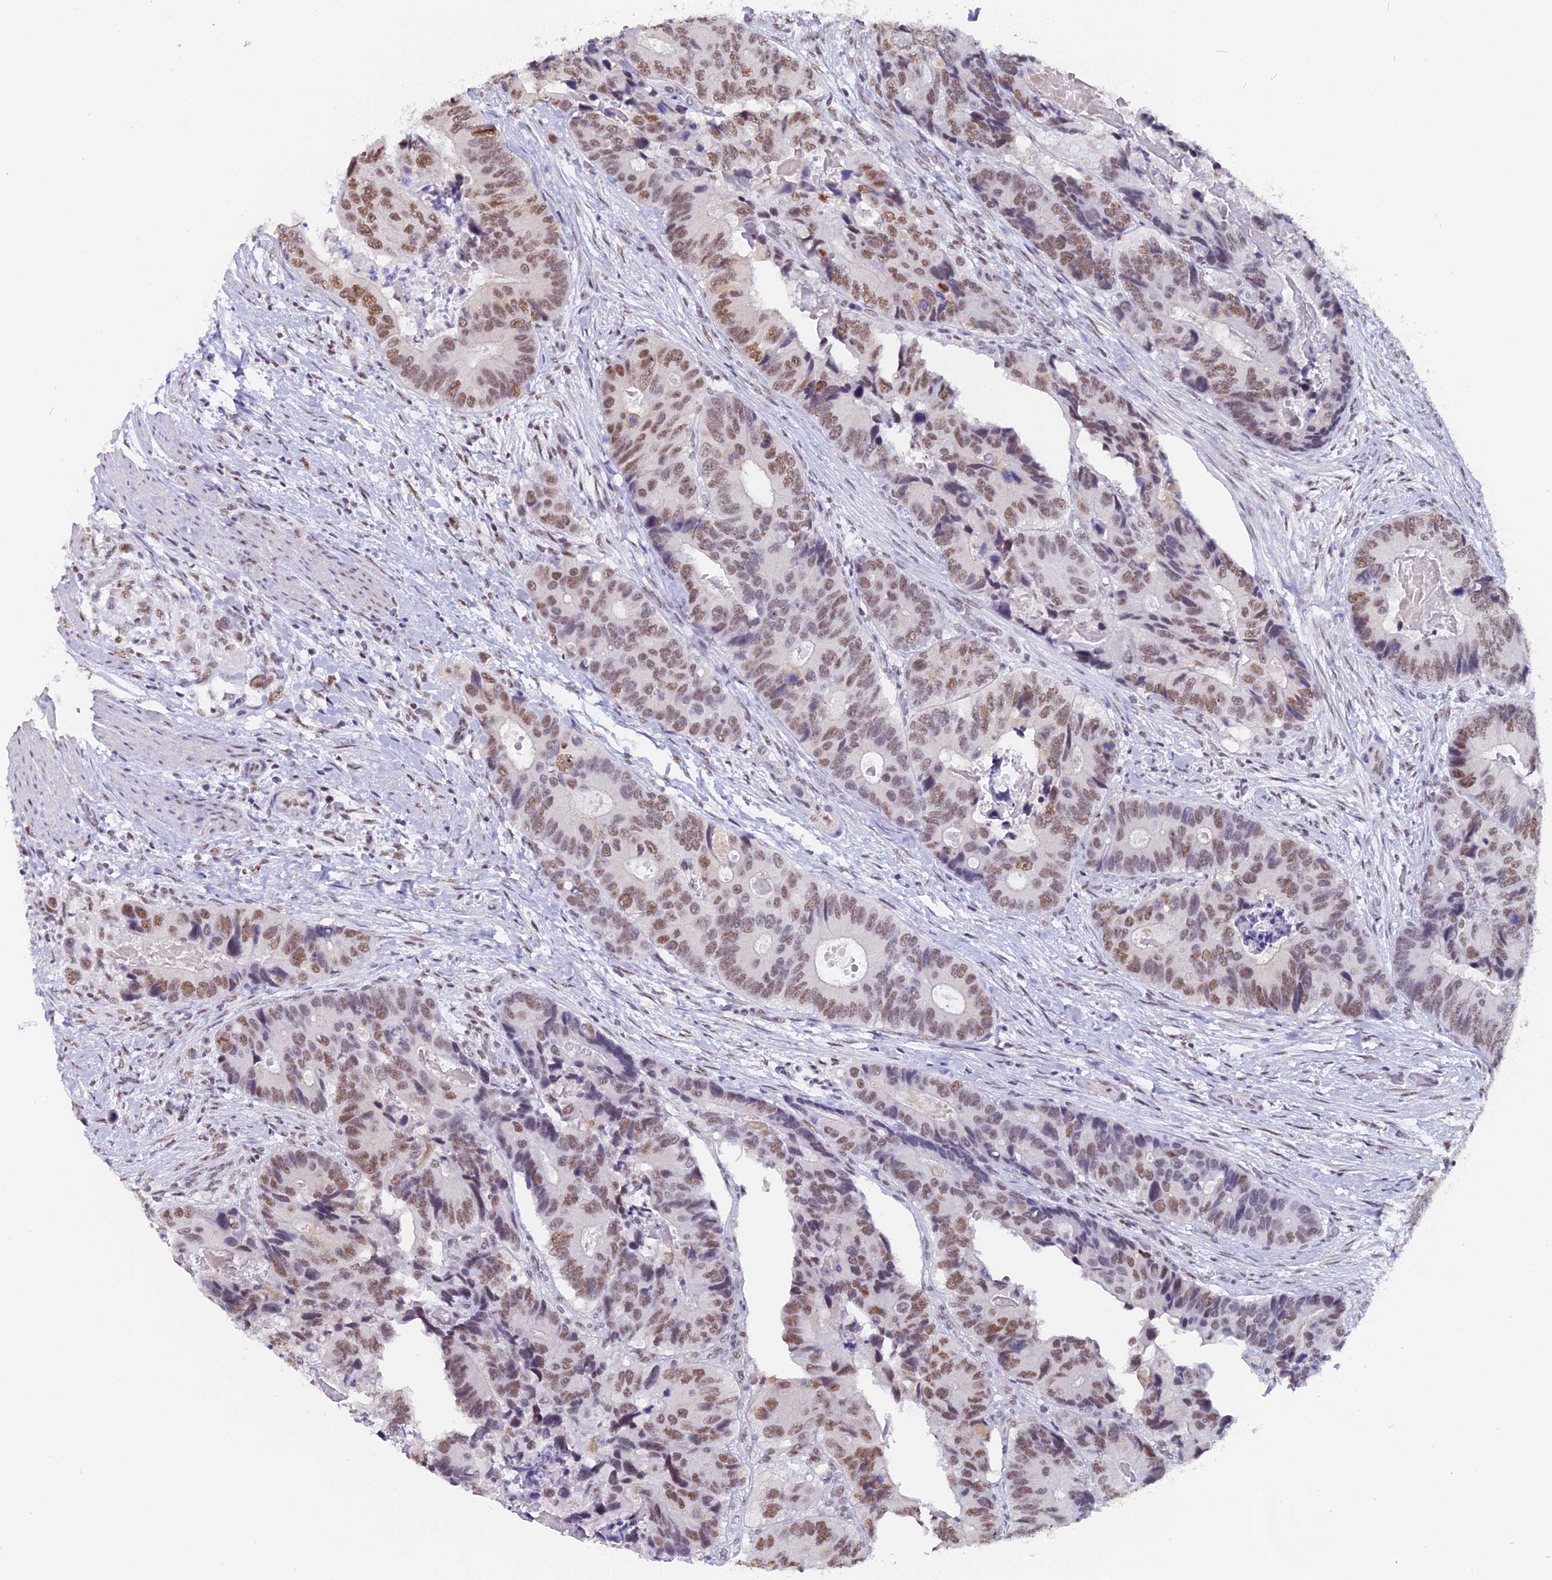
{"staining": {"intensity": "moderate", "quantity": ">75%", "location": "nuclear"}, "tissue": "colorectal cancer", "cell_type": "Tumor cells", "image_type": "cancer", "snomed": [{"axis": "morphology", "description": "Adenocarcinoma, NOS"}, {"axis": "topography", "description": "Colon"}], "caption": "Immunohistochemical staining of human colorectal cancer (adenocarcinoma) exhibits medium levels of moderate nuclear positivity in approximately >75% of tumor cells. (DAB (3,3'-diaminobenzidine) IHC with brightfield microscopy, high magnification).", "gene": "CD2BP2", "patient": {"sex": "male", "age": 84}}